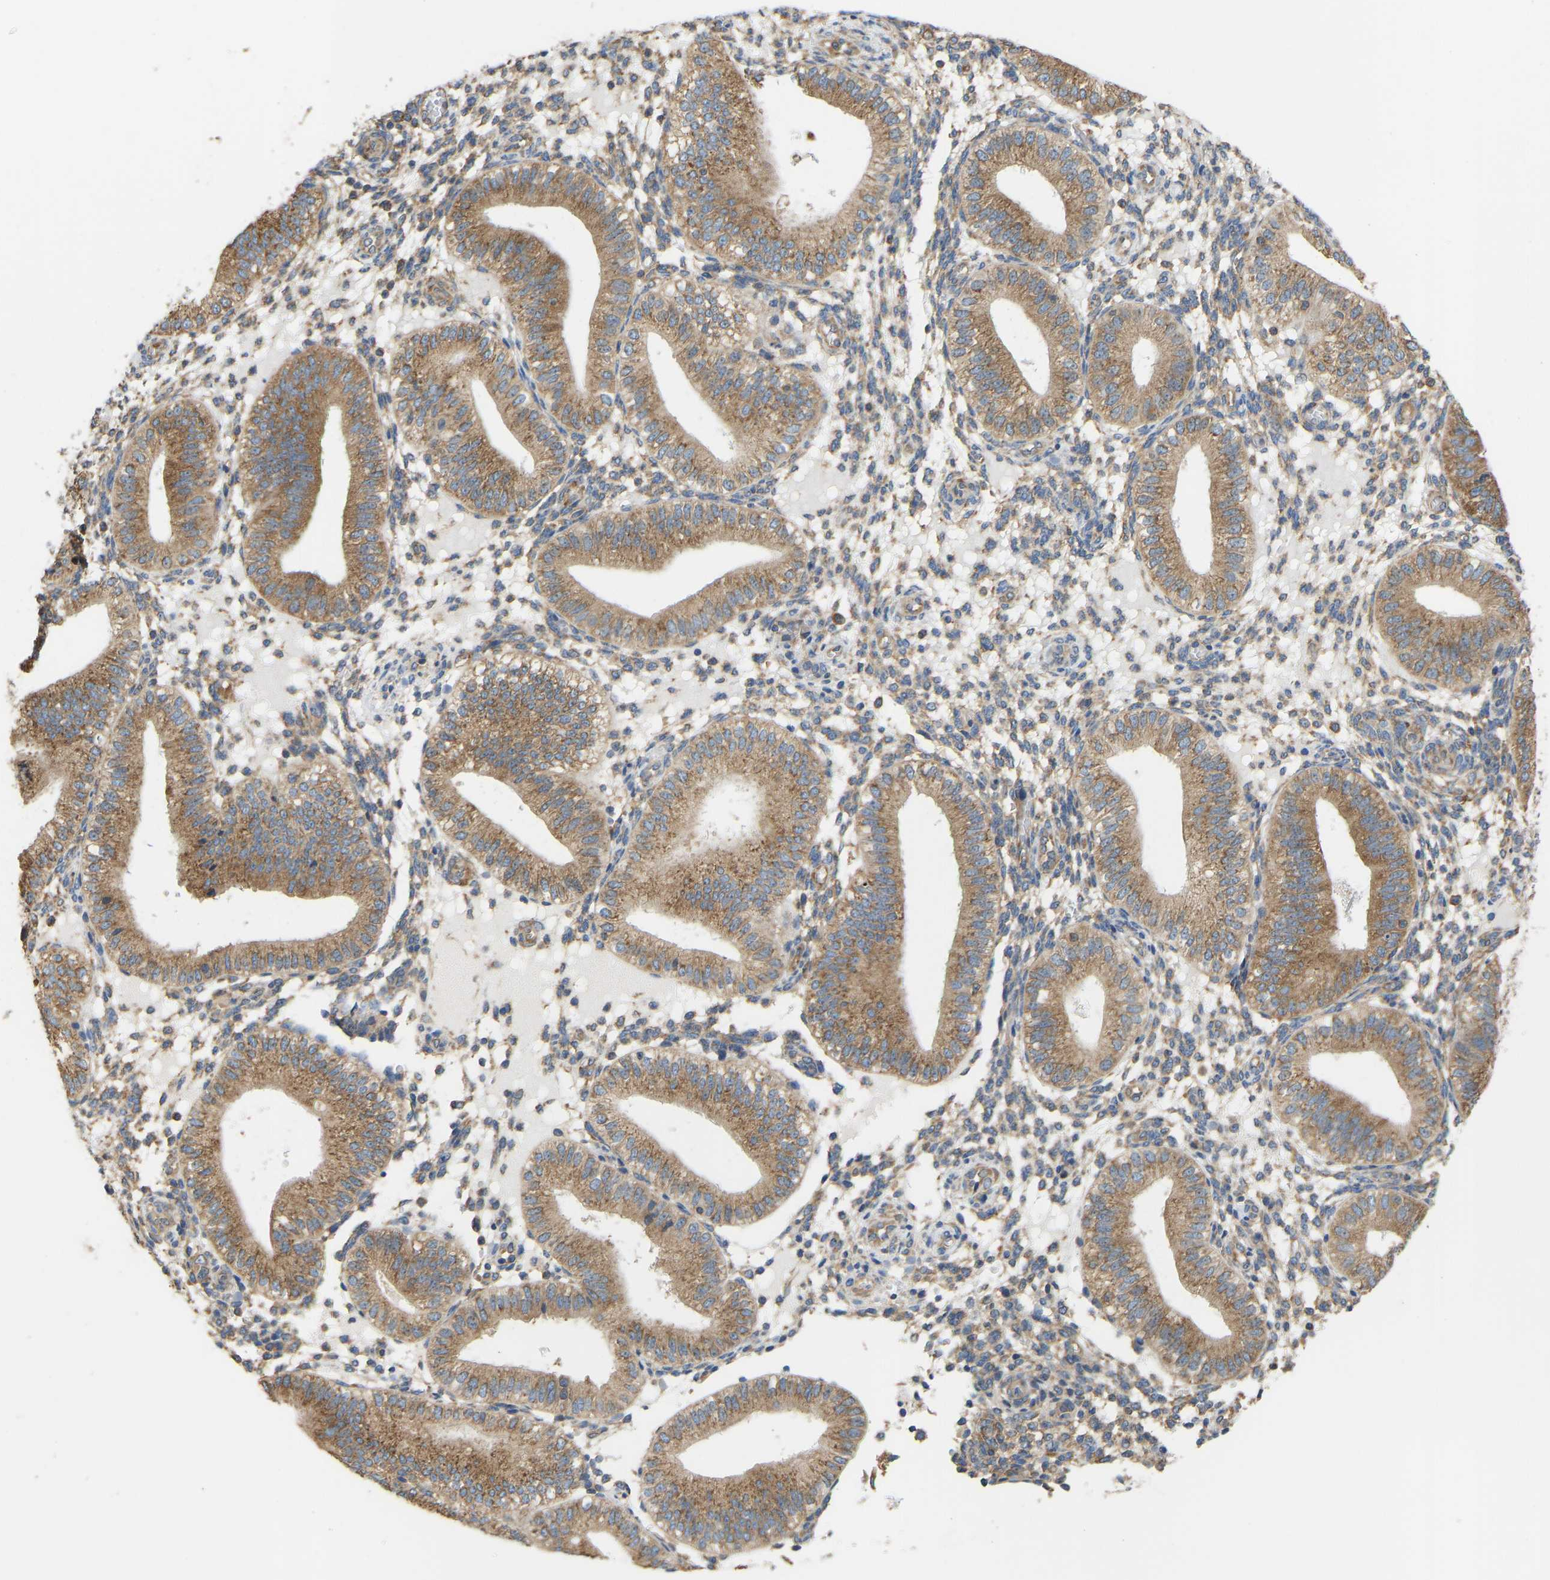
{"staining": {"intensity": "moderate", "quantity": ">75%", "location": "cytoplasmic/membranous"}, "tissue": "endometrium", "cell_type": "Cells in endometrial stroma", "image_type": "normal", "snomed": [{"axis": "morphology", "description": "Normal tissue, NOS"}, {"axis": "topography", "description": "Endometrium"}], "caption": "Protein staining shows moderate cytoplasmic/membranous expression in approximately >75% of cells in endometrial stroma in unremarkable endometrium. (Brightfield microscopy of DAB IHC at high magnification).", "gene": "RPS6KB2", "patient": {"sex": "female", "age": 39}}